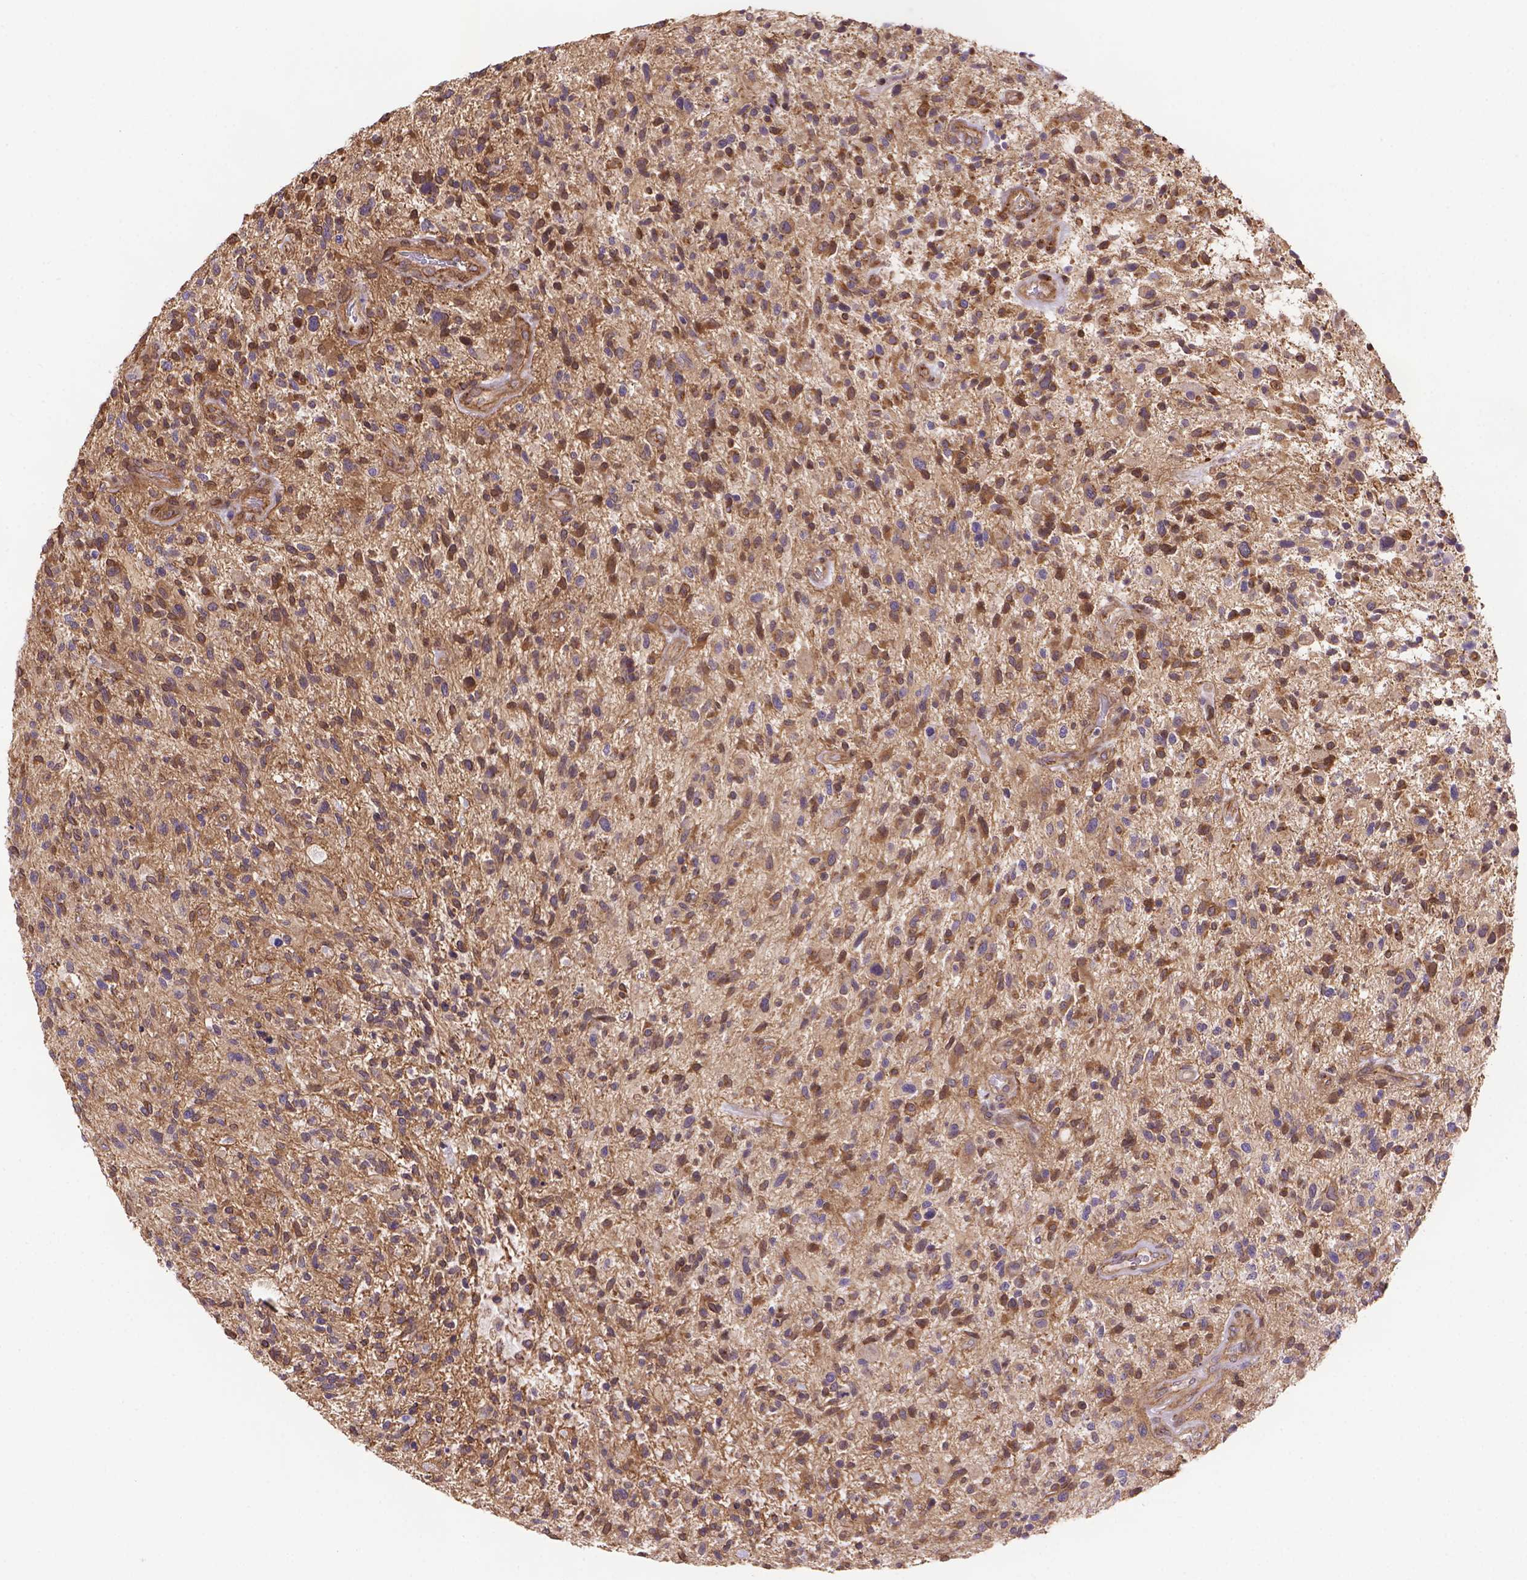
{"staining": {"intensity": "weak", "quantity": ">75%", "location": "cytoplasmic/membranous"}, "tissue": "glioma", "cell_type": "Tumor cells", "image_type": "cancer", "snomed": [{"axis": "morphology", "description": "Glioma, malignant, High grade"}, {"axis": "topography", "description": "Brain"}], "caption": "The photomicrograph reveals staining of glioma, revealing weak cytoplasmic/membranous protein staining (brown color) within tumor cells. Immunohistochemistry (ihc) stains the protein of interest in brown and the nuclei are stained blue.", "gene": "YAP1", "patient": {"sex": "male", "age": 47}}